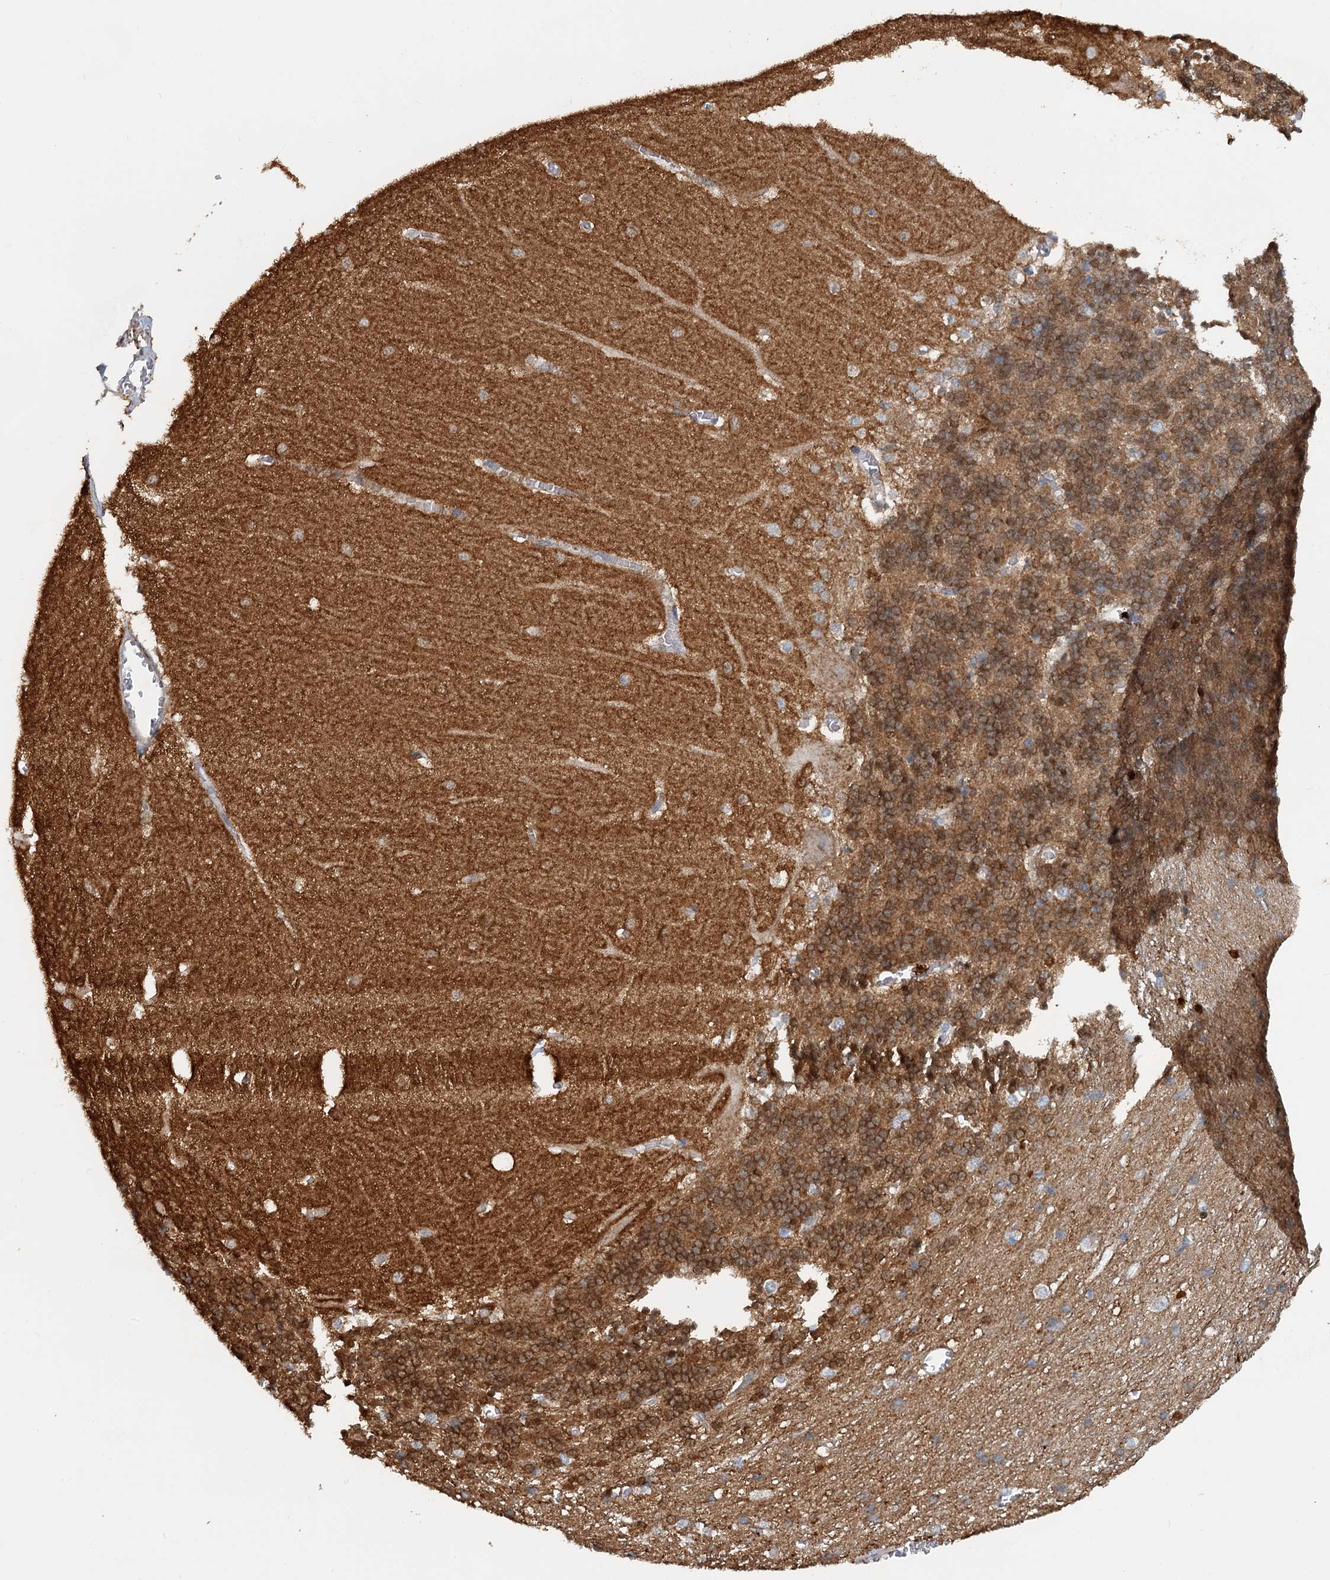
{"staining": {"intensity": "moderate", "quantity": ">75%", "location": "cytoplasmic/membranous,nuclear"}, "tissue": "cerebellum", "cell_type": "Cells in granular layer", "image_type": "normal", "snomed": [{"axis": "morphology", "description": "Normal tissue, NOS"}, {"axis": "topography", "description": "Cerebellum"}], "caption": "Protein analysis of benign cerebellum exhibits moderate cytoplasmic/membranous,nuclear staining in about >75% of cells in granular layer.", "gene": "GPI", "patient": {"sex": "male", "age": 37}}